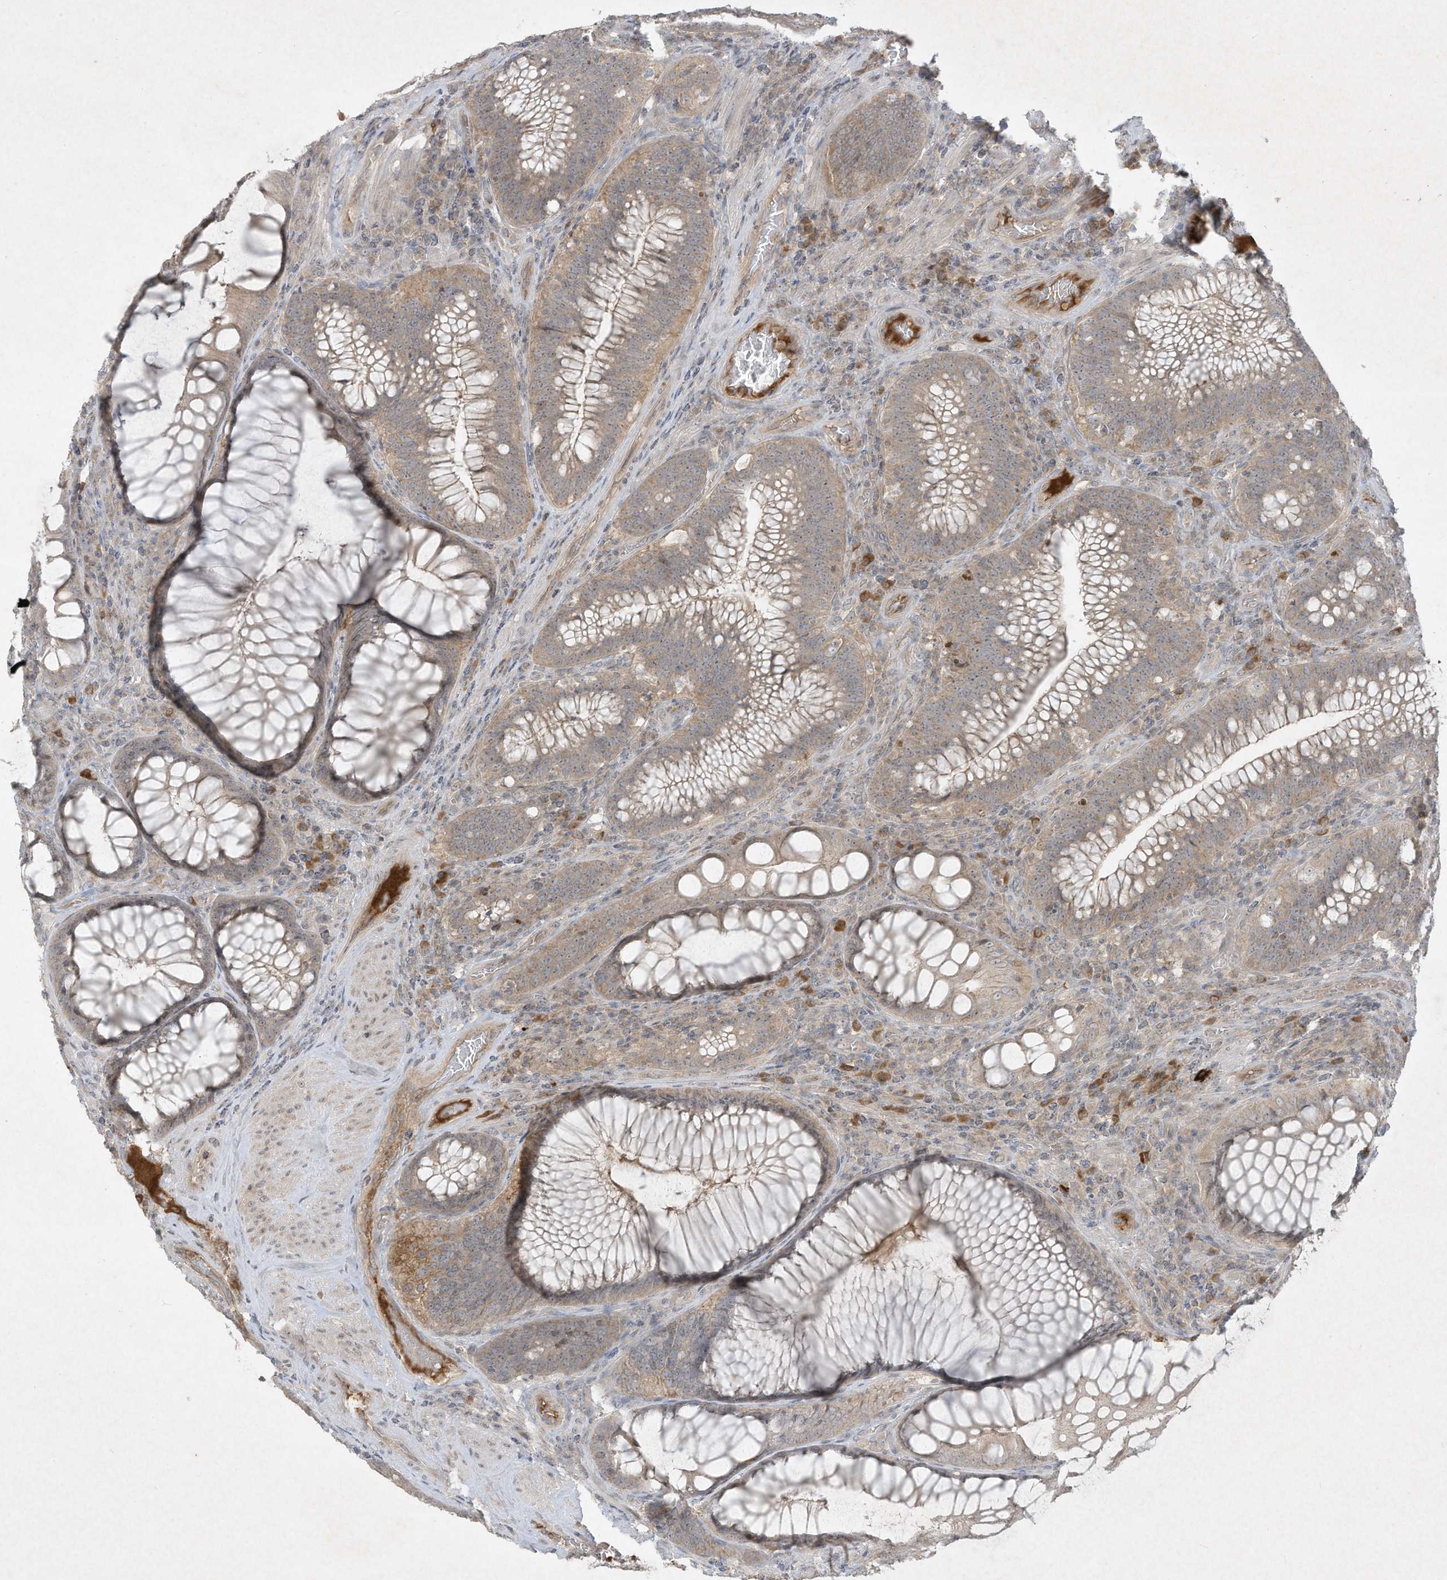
{"staining": {"intensity": "weak", "quantity": ">75%", "location": "cytoplasmic/membranous"}, "tissue": "colorectal cancer", "cell_type": "Tumor cells", "image_type": "cancer", "snomed": [{"axis": "morphology", "description": "Normal tissue, NOS"}, {"axis": "topography", "description": "Colon"}], "caption": "High-power microscopy captured an IHC micrograph of colorectal cancer, revealing weak cytoplasmic/membranous staining in about >75% of tumor cells. Immunohistochemistry stains the protein in brown and the nuclei are stained blue.", "gene": "FETUB", "patient": {"sex": "female", "age": 82}}